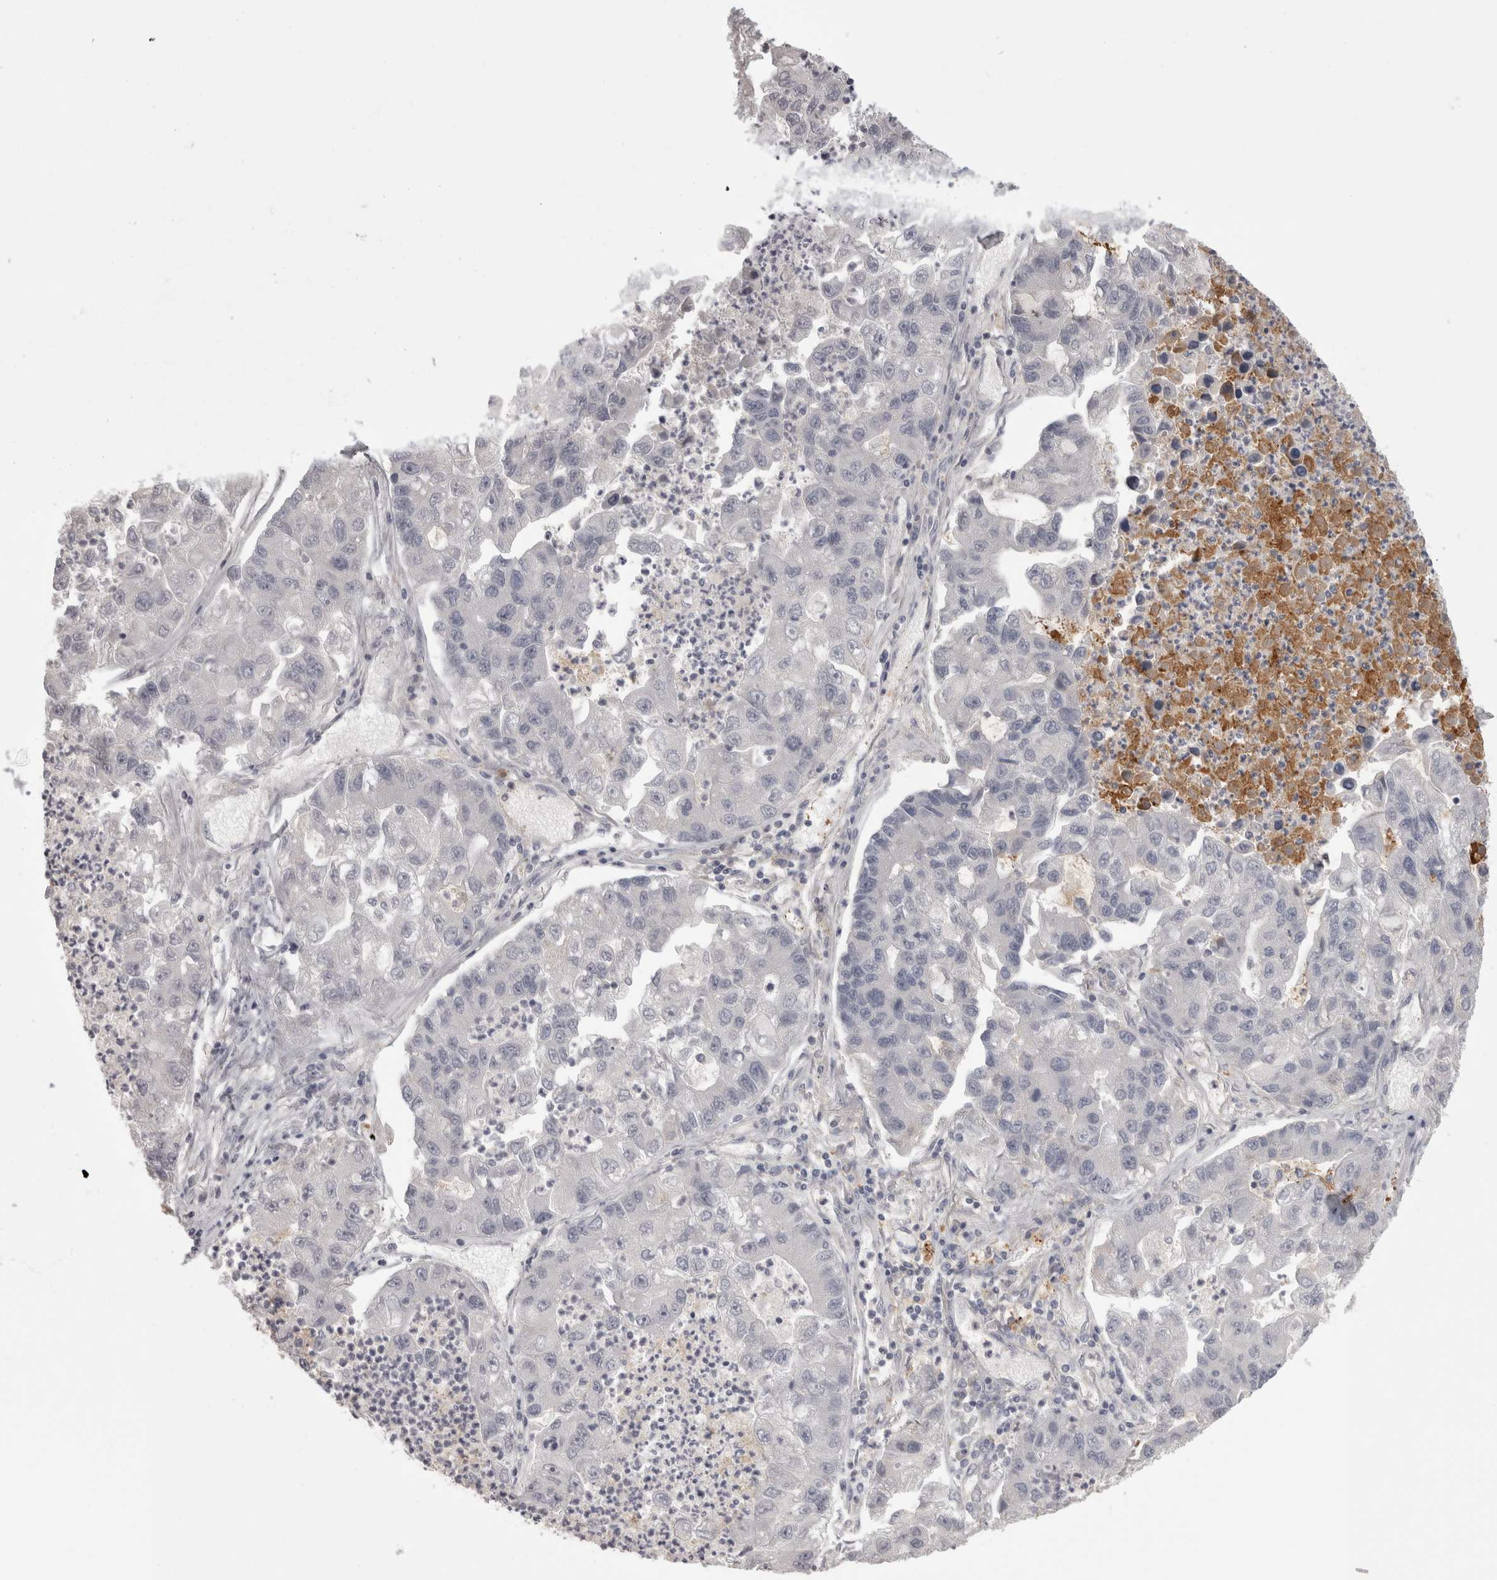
{"staining": {"intensity": "negative", "quantity": "none", "location": "none"}, "tissue": "lung cancer", "cell_type": "Tumor cells", "image_type": "cancer", "snomed": [{"axis": "morphology", "description": "Adenocarcinoma, NOS"}, {"axis": "topography", "description": "Lung"}], "caption": "This micrograph is of lung adenocarcinoma stained with IHC to label a protein in brown with the nuclei are counter-stained blue. There is no positivity in tumor cells.", "gene": "SAA4", "patient": {"sex": "female", "age": 51}}